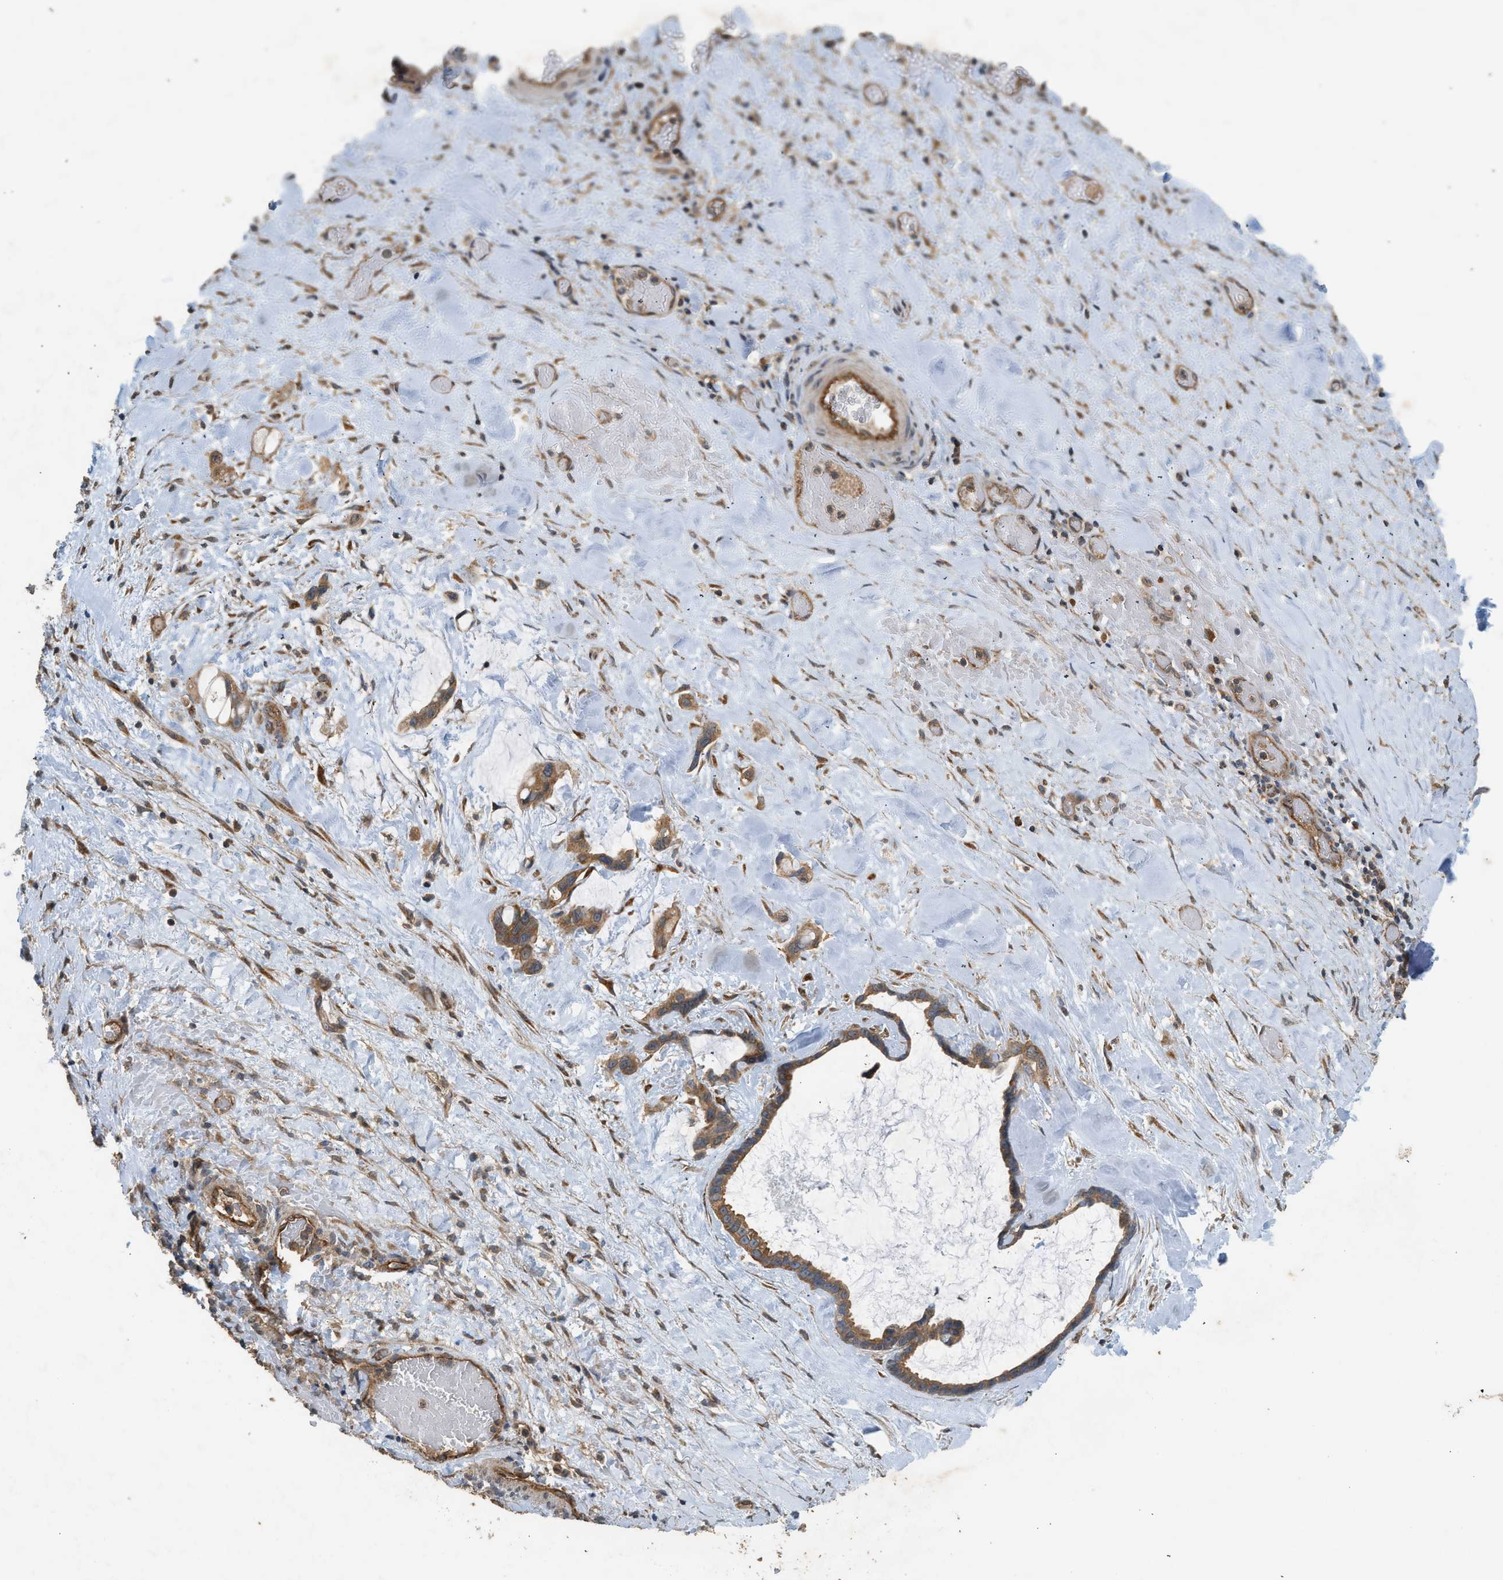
{"staining": {"intensity": "moderate", "quantity": ">75%", "location": "cytoplasmic/membranous"}, "tissue": "liver cancer", "cell_type": "Tumor cells", "image_type": "cancer", "snomed": [{"axis": "morphology", "description": "Cholangiocarcinoma"}, {"axis": "topography", "description": "Liver"}], "caption": "Human cholangiocarcinoma (liver) stained with a protein marker reveals moderate staining in tumor cells.", "gene": "HIP1R", "patient": {"sex": "female", "age": 65}}